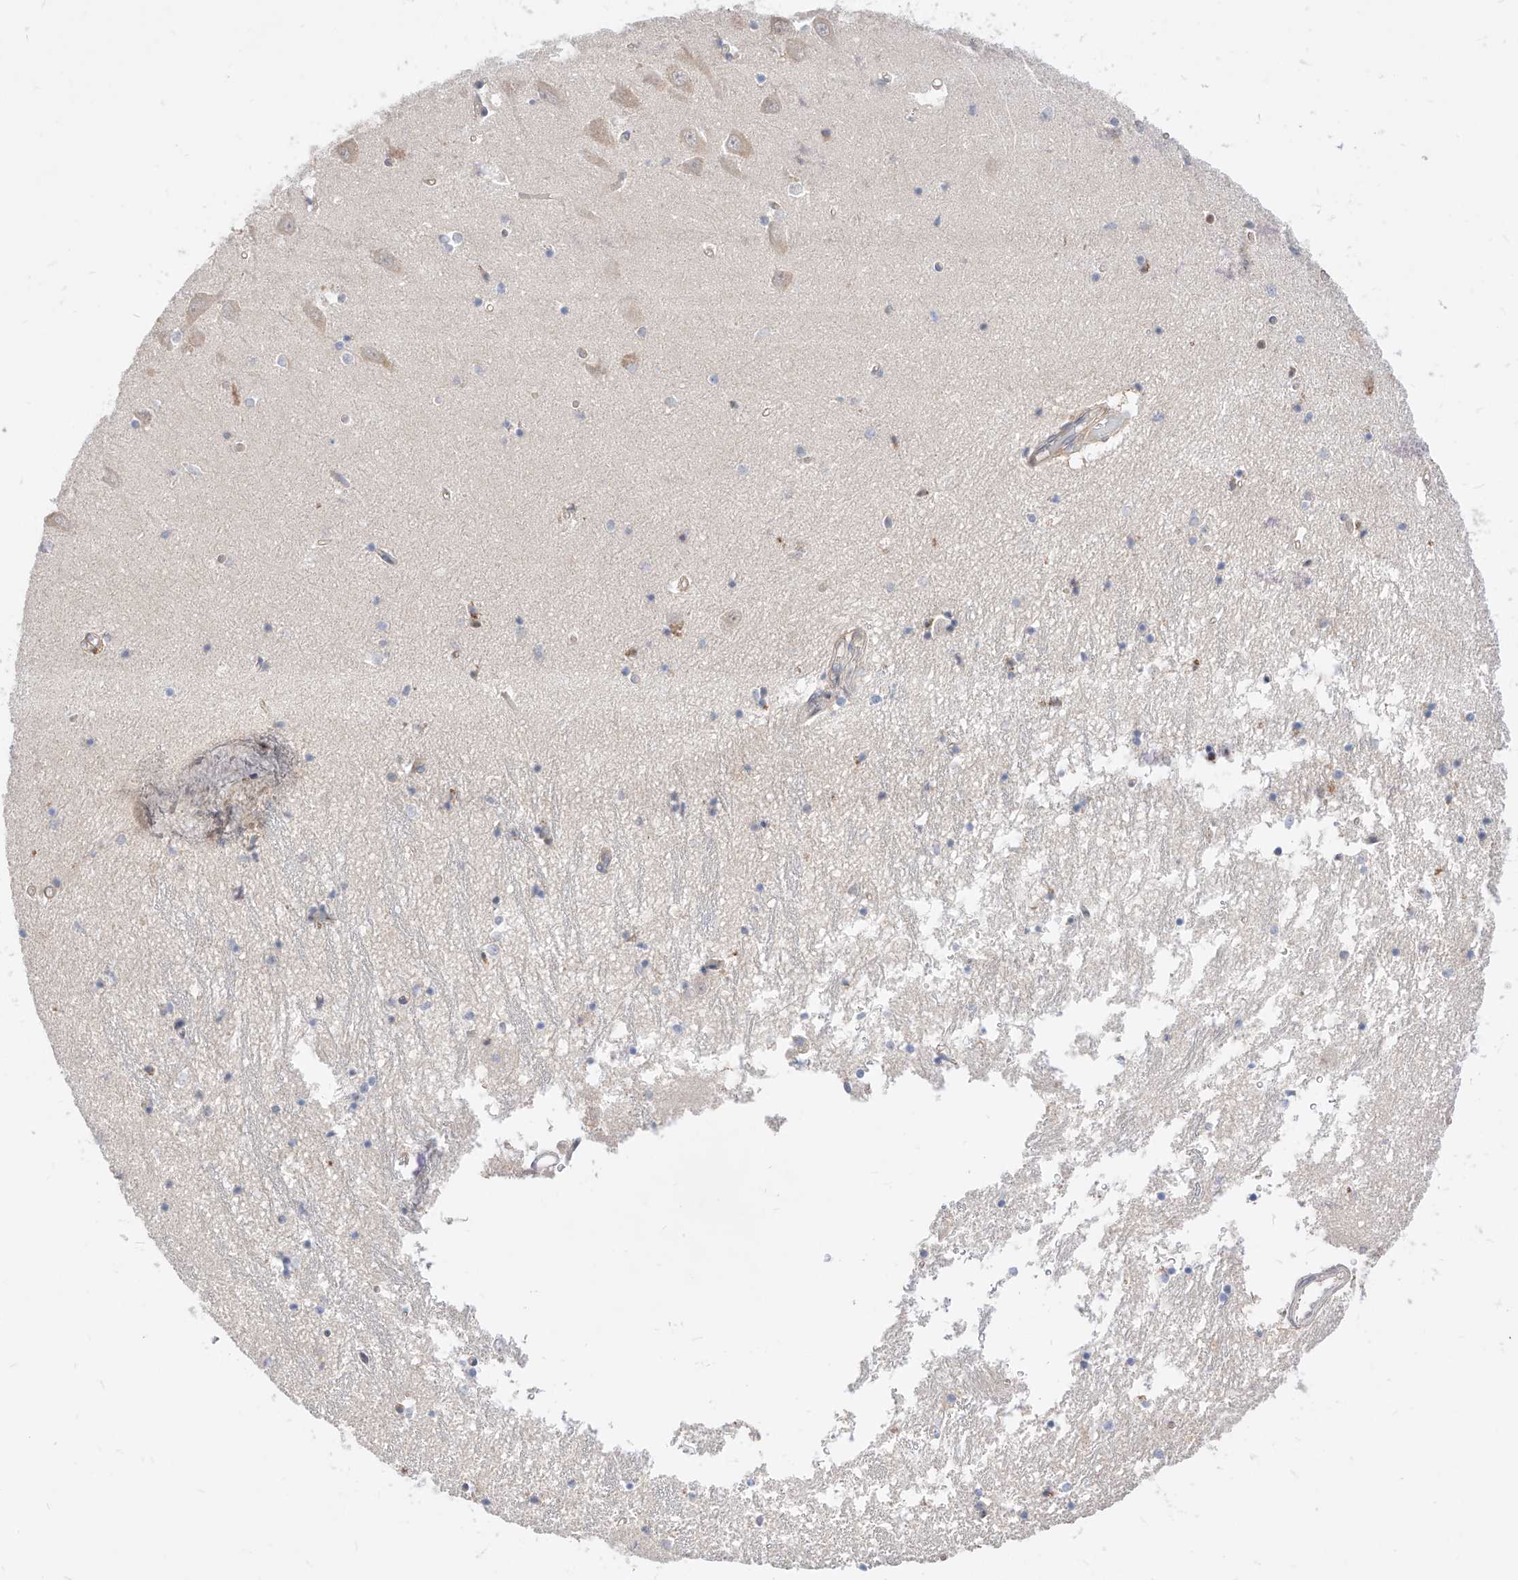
{"staining": {"intensity": "moderate", "quantity": "<25%", "location": "nuclear"}, "tissue": "hippocampus", "cell_type": "Glial cells", "image_type": "normal", "snomed": [{"axis": "morphology", "description": "Normal tissue, NOS"}, {"axis": "topography", "description": "Hippocampus"}], "caption": "Immunohistochemistry of unremarkable human hippocampus demonstrates low levels of moderate nuclear positivity in about <25% of glial cells. (DAB (3,3'-diaminobenzidine) IHC, brown staining for protein, blue staining for nuclei).", "gene": "TSNAX", "patient": {"sex": "male", "age": 70}}